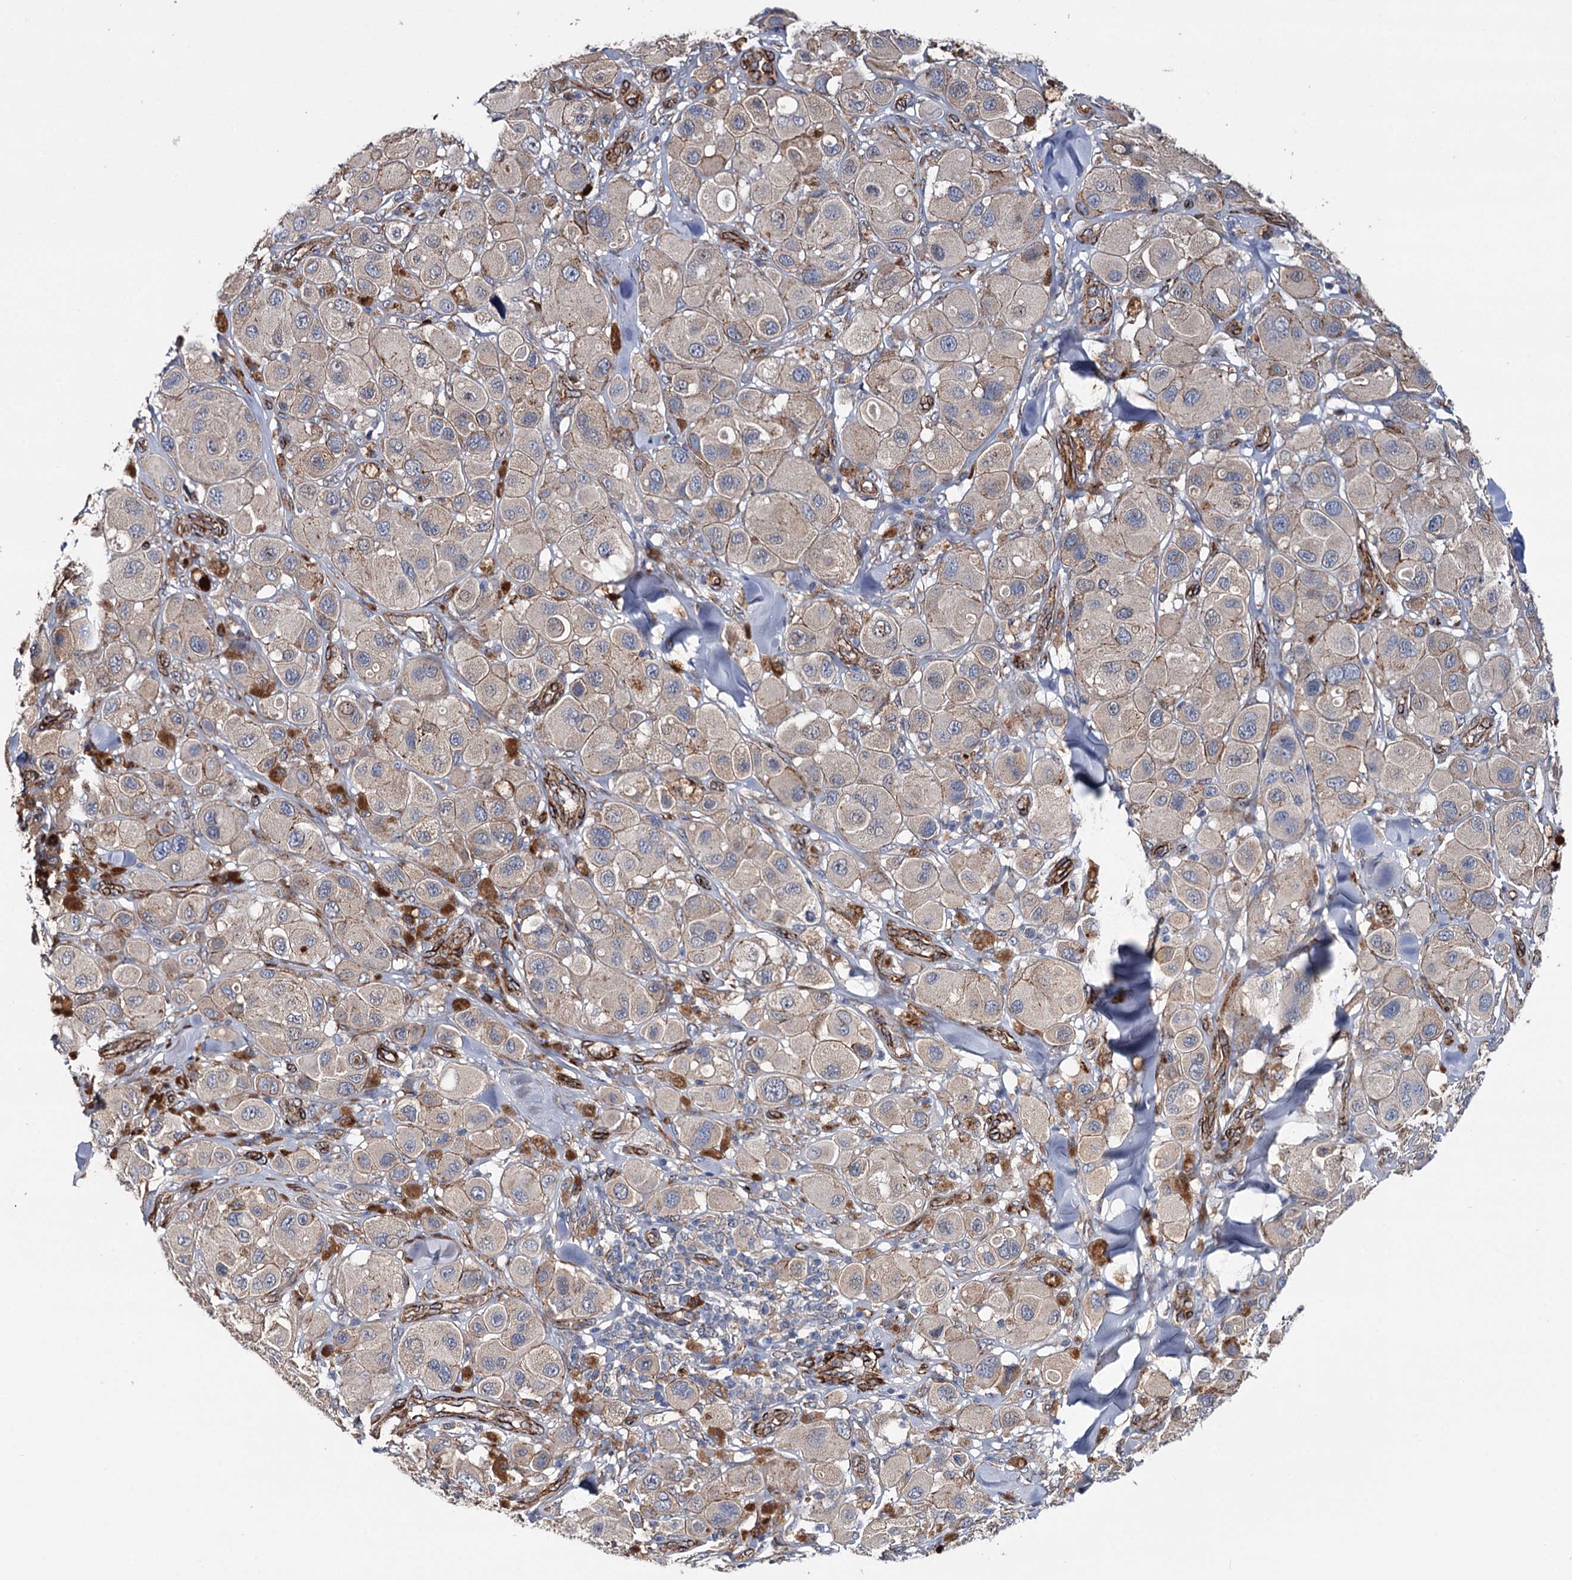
{"staining": {"intensity": "weak", "quantity": "<25%", "location": "cytoplasmic/membranous"}, "tissue": "melanoma", "cell_type": "Tumor cells", "image_type": "cancer", "snomed": [{"axis": "morphology", "description": "Malignant melanoma, Metastatic site"}, {"axis": "topography", "description": "Skin"}], "caption": "IHC histopathology image of human melanoma stained for a protein (brown), which exhibits no positivity in tumor cells. (Immunohistochemistry (ihc), brightfield microscopy, high magnification).", "gene": "SPATS2", "patient": {"sex": "male", "age": 41}}